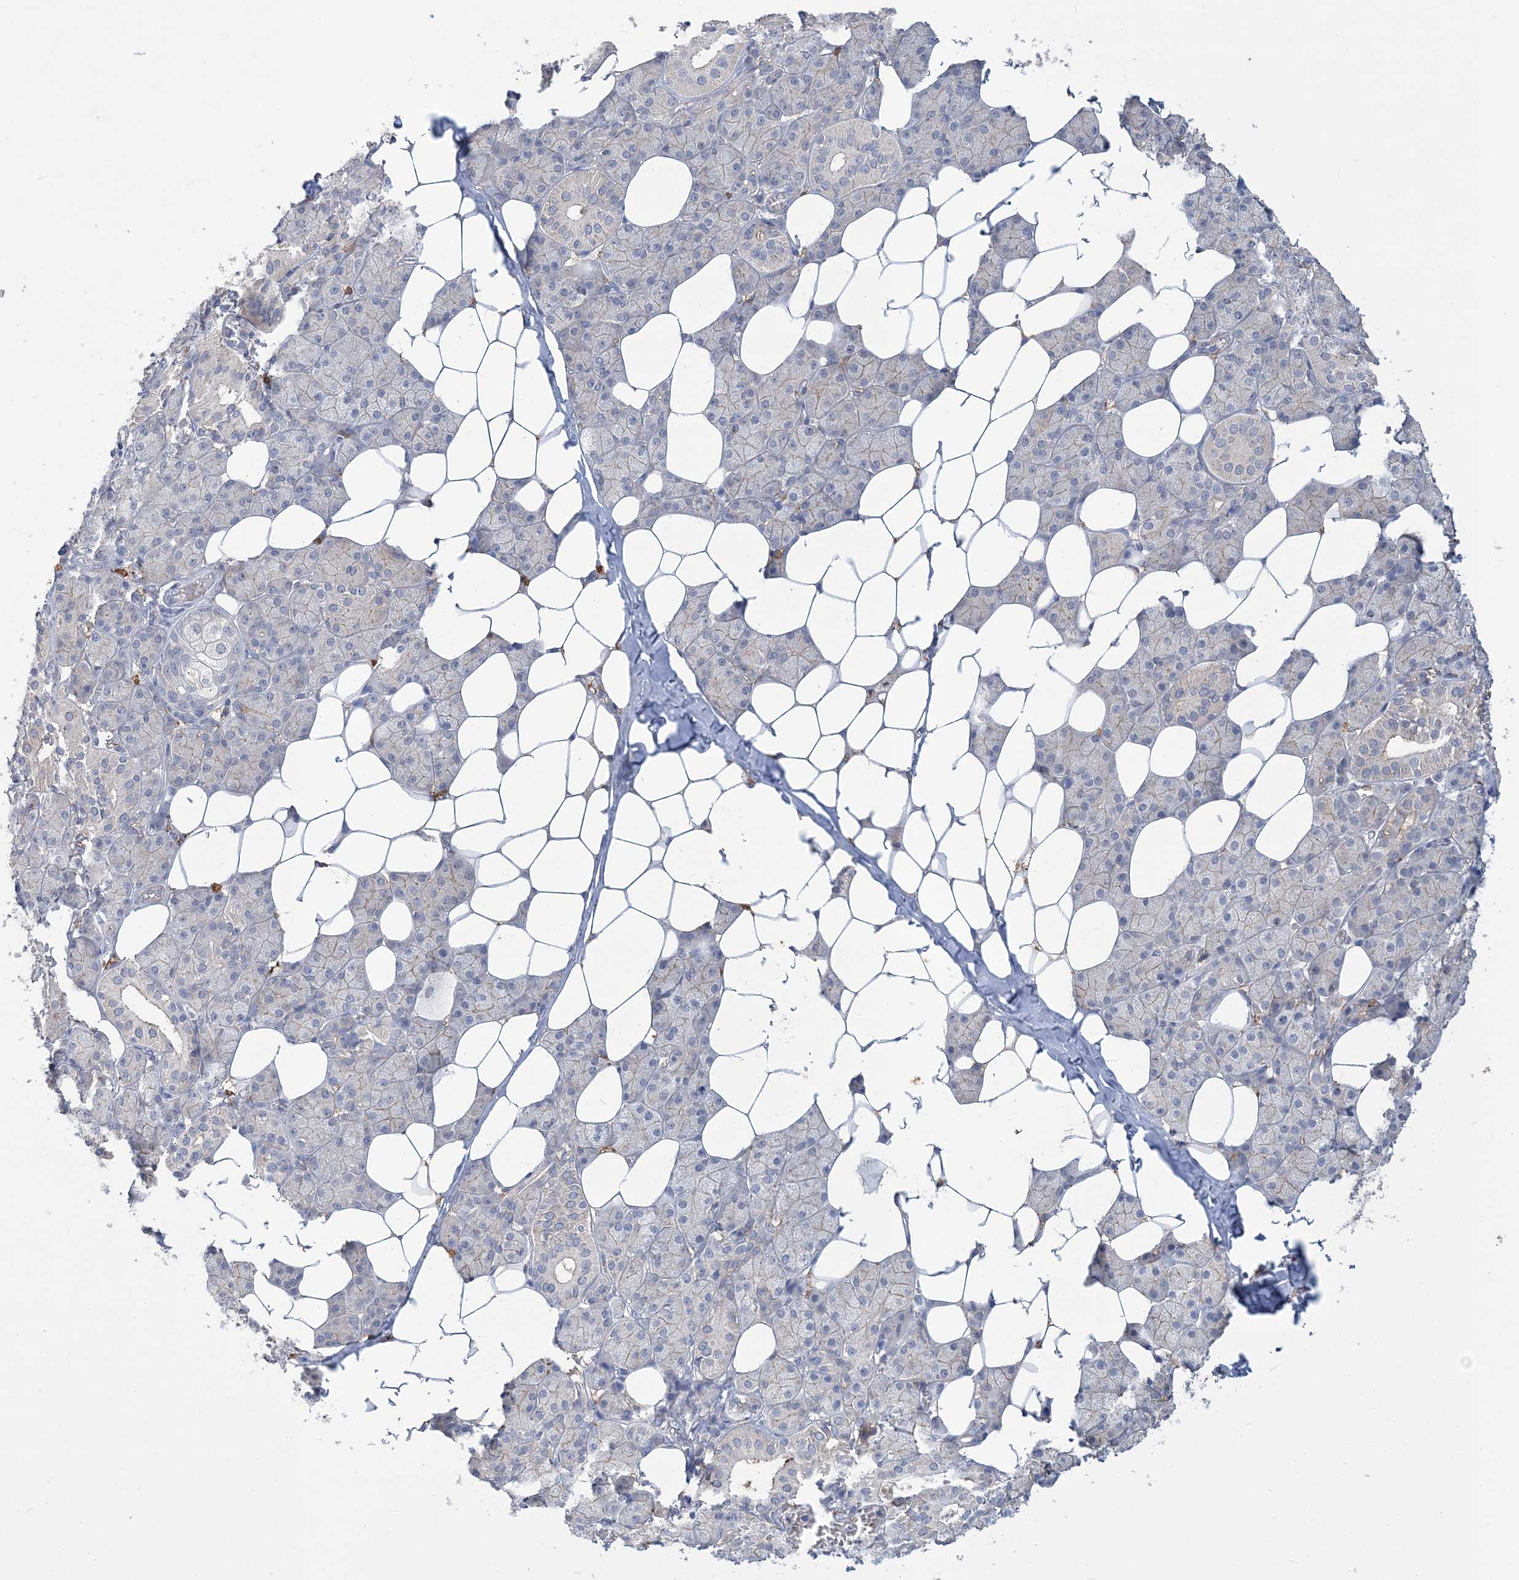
{"staining": {"intensity": "moderate", "quantity": "<25%", "location": "cytoplasmic/membranous"}, "tissue": "salivary gland", "cell_type": "Glandular cells", "image_type": "normal", "snomed": [{"axis": "morphology", "description": "Normal tissue, NOS"}, {"axis": "topography", "description": "Salivary gland"}], "caption": "This histopathology image shows immunohistochemistry (IHC) staining of unremarkable salivary gland, with low moderate cytoplasmic/membranous expression in about <25% of glandular cells.", "gene": "TSPEAR", "patient": {"sex": "female", "age": 33}}